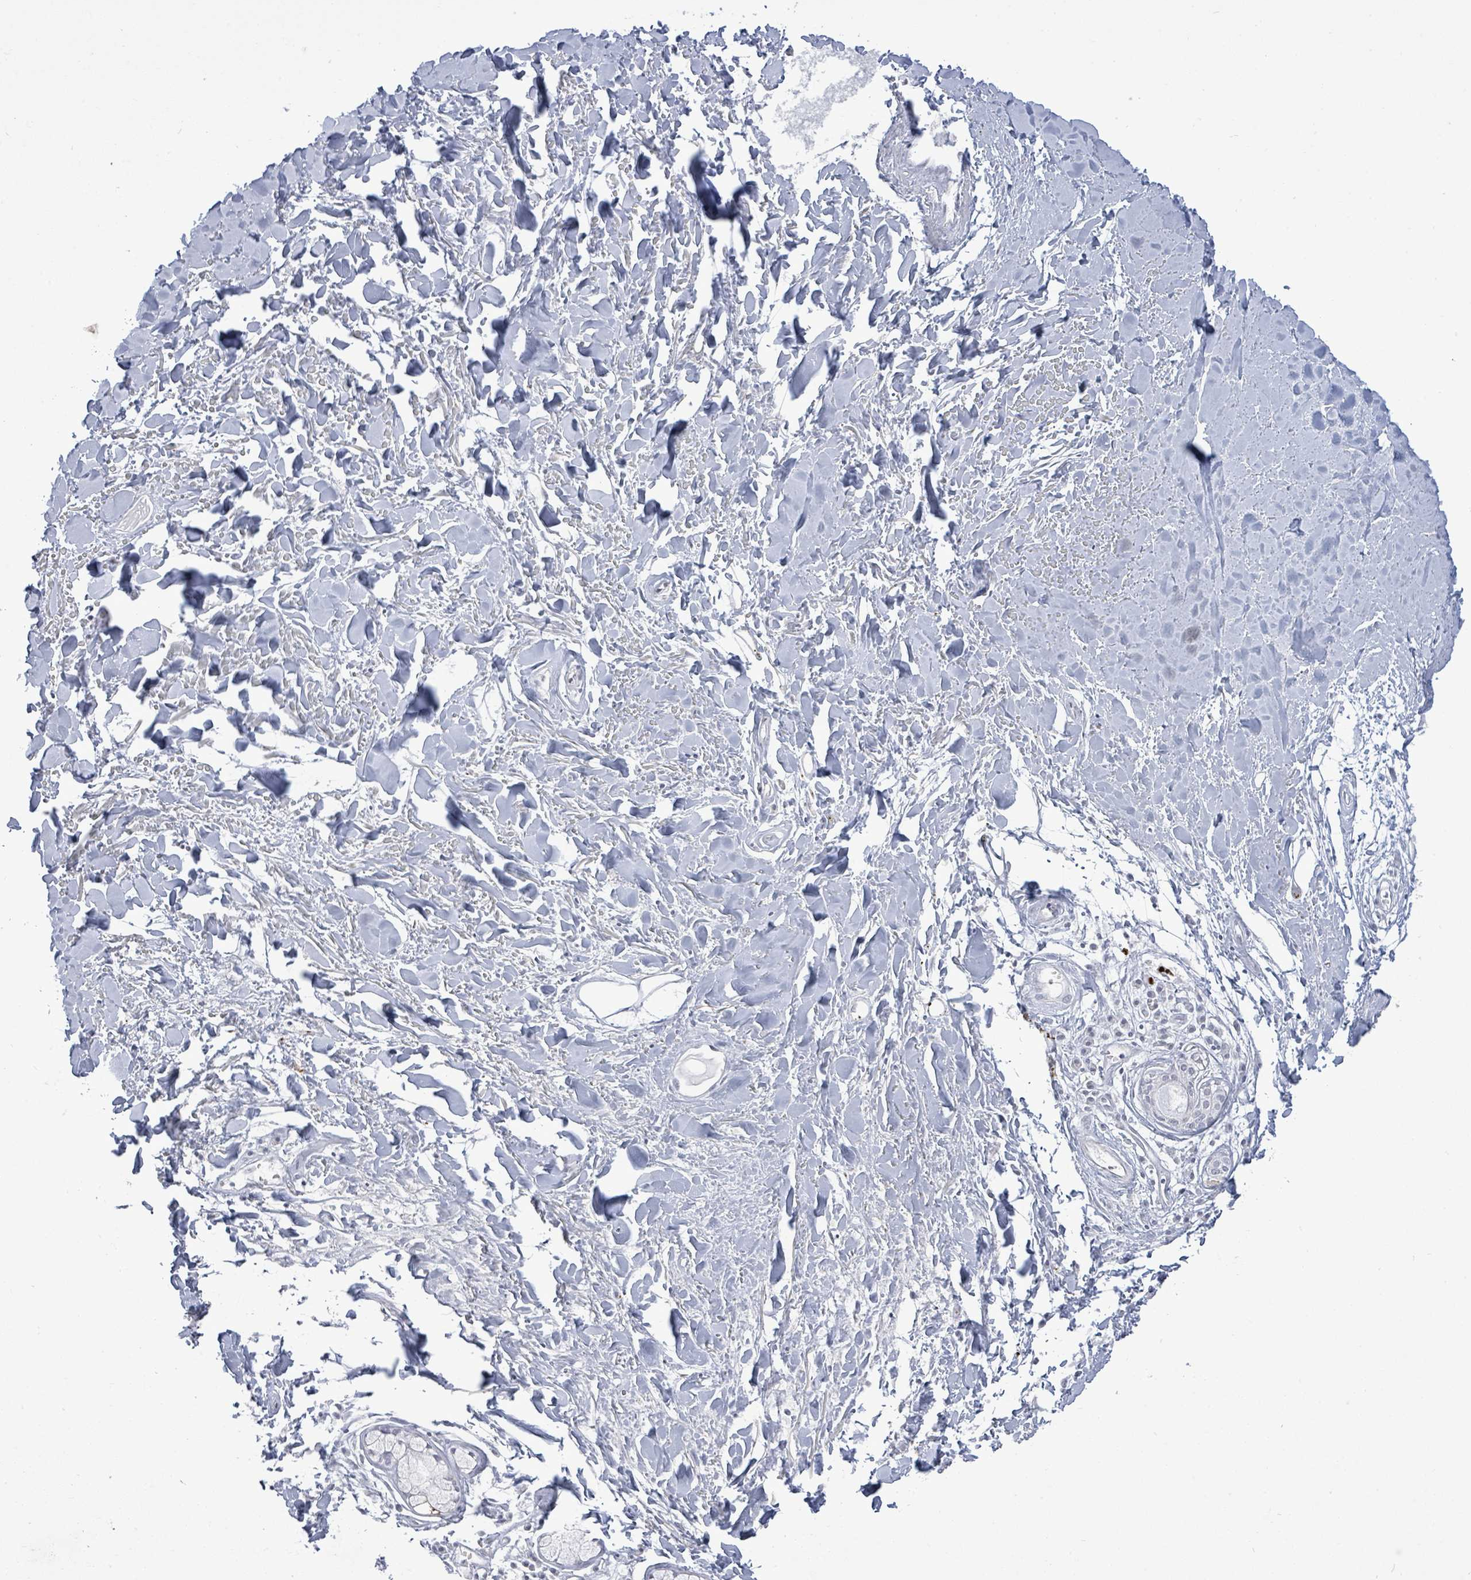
{"staining": {"intensity": "negative", "quantity": "none", "location": "none"}, "tissue": "adipose tissue", "cell_type": "Adipocytes", "image_type": "normal", "snomed": [{"axis": "morphology", "description": "Normal tissue, NOS"}, {"axis": "topography", "description": "Cartilage tissue"}], "caption": "Immunohistochemistry (IHC) photomicrograph of benign adipose tissue: adipose tissue stained with DAB (3,3'-diaminobenzidine) demonstrates no significant protein expression in adipocytes.", "gene": "CT45A10", "patient": {"sex": "male", "age": 57}}